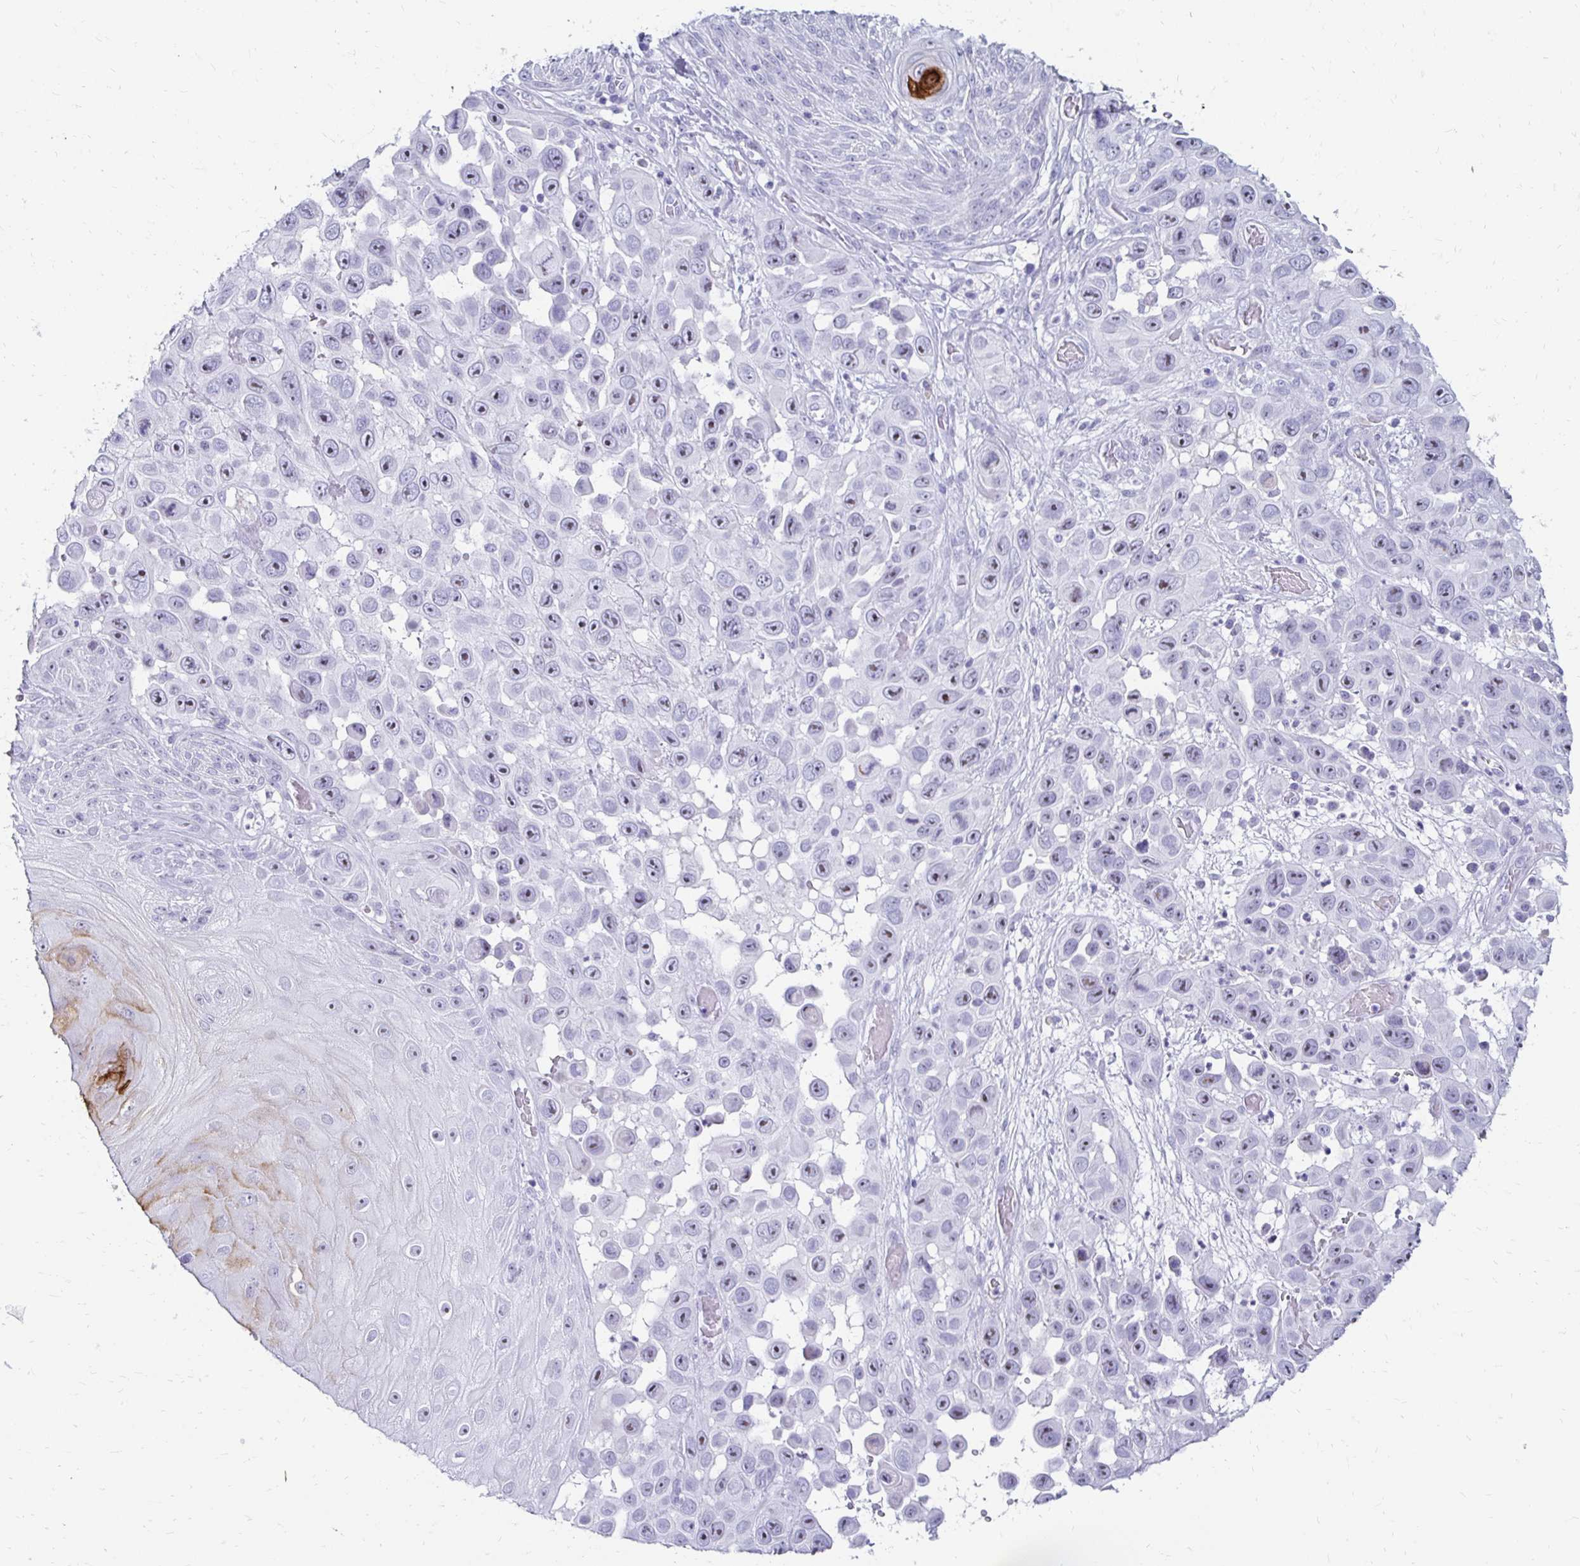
{"staining": {"intensity": "moderate", "quantity": "25%-75%", "location": "nuclear"}, "tissue": "skin cancer", "cell_type": "Tumor cells", "image_type": "cancer", "snomed": [{"axis": "morphology", "description": "Squamous cell carcinoma, NOS"}, {"axis": "topography", "description": "Skin"}], "caption": "Moderate nuclear staining for a protein is appreciated in approximately 25%-75% of tumor cells of squamous cell carcinoma (skin) using immunohistochemistry (IHC).", "gene": "CST6", "patient": {"sex": "male", "age": 81}}